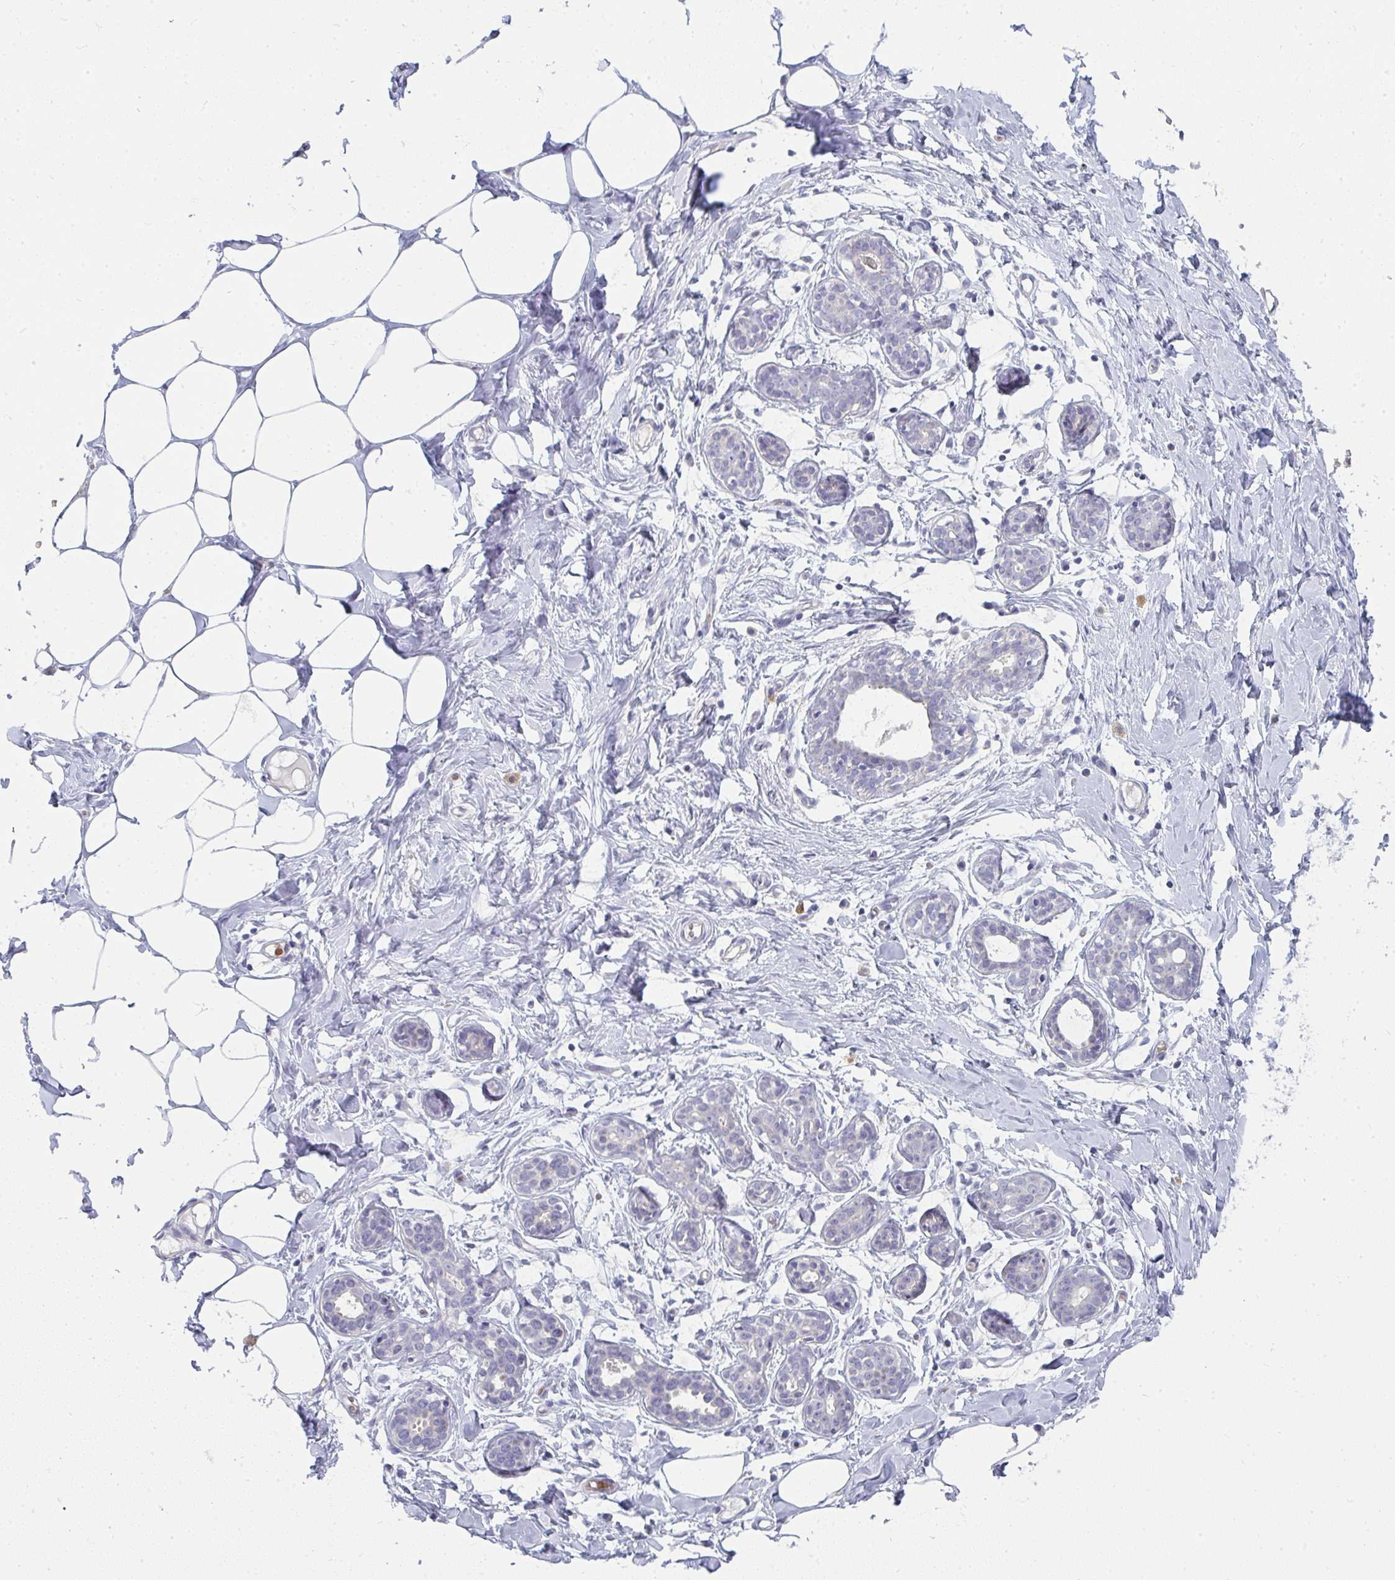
{"staining": {"intensity": "negative", "quantity": "none", "location": "none"}, "tissue": "breast", "cell_type": "Adipocytes", "image_type": "normal", "snomed": [{"axis": "morphology", "description": "Normal tissue, NOS"}, {"axis": "topography", "description": "Breast"}], "caption": "IHC image of normal breast stained for a protein (brown), which displays no positivity in adipocytes. (Stains: DAB IHC with hematoxylin counter stain, Microscopy: brightfield microscopy at high magnification).", "gene": "SHB", "patient": {"sex": "female", "age": 27}}